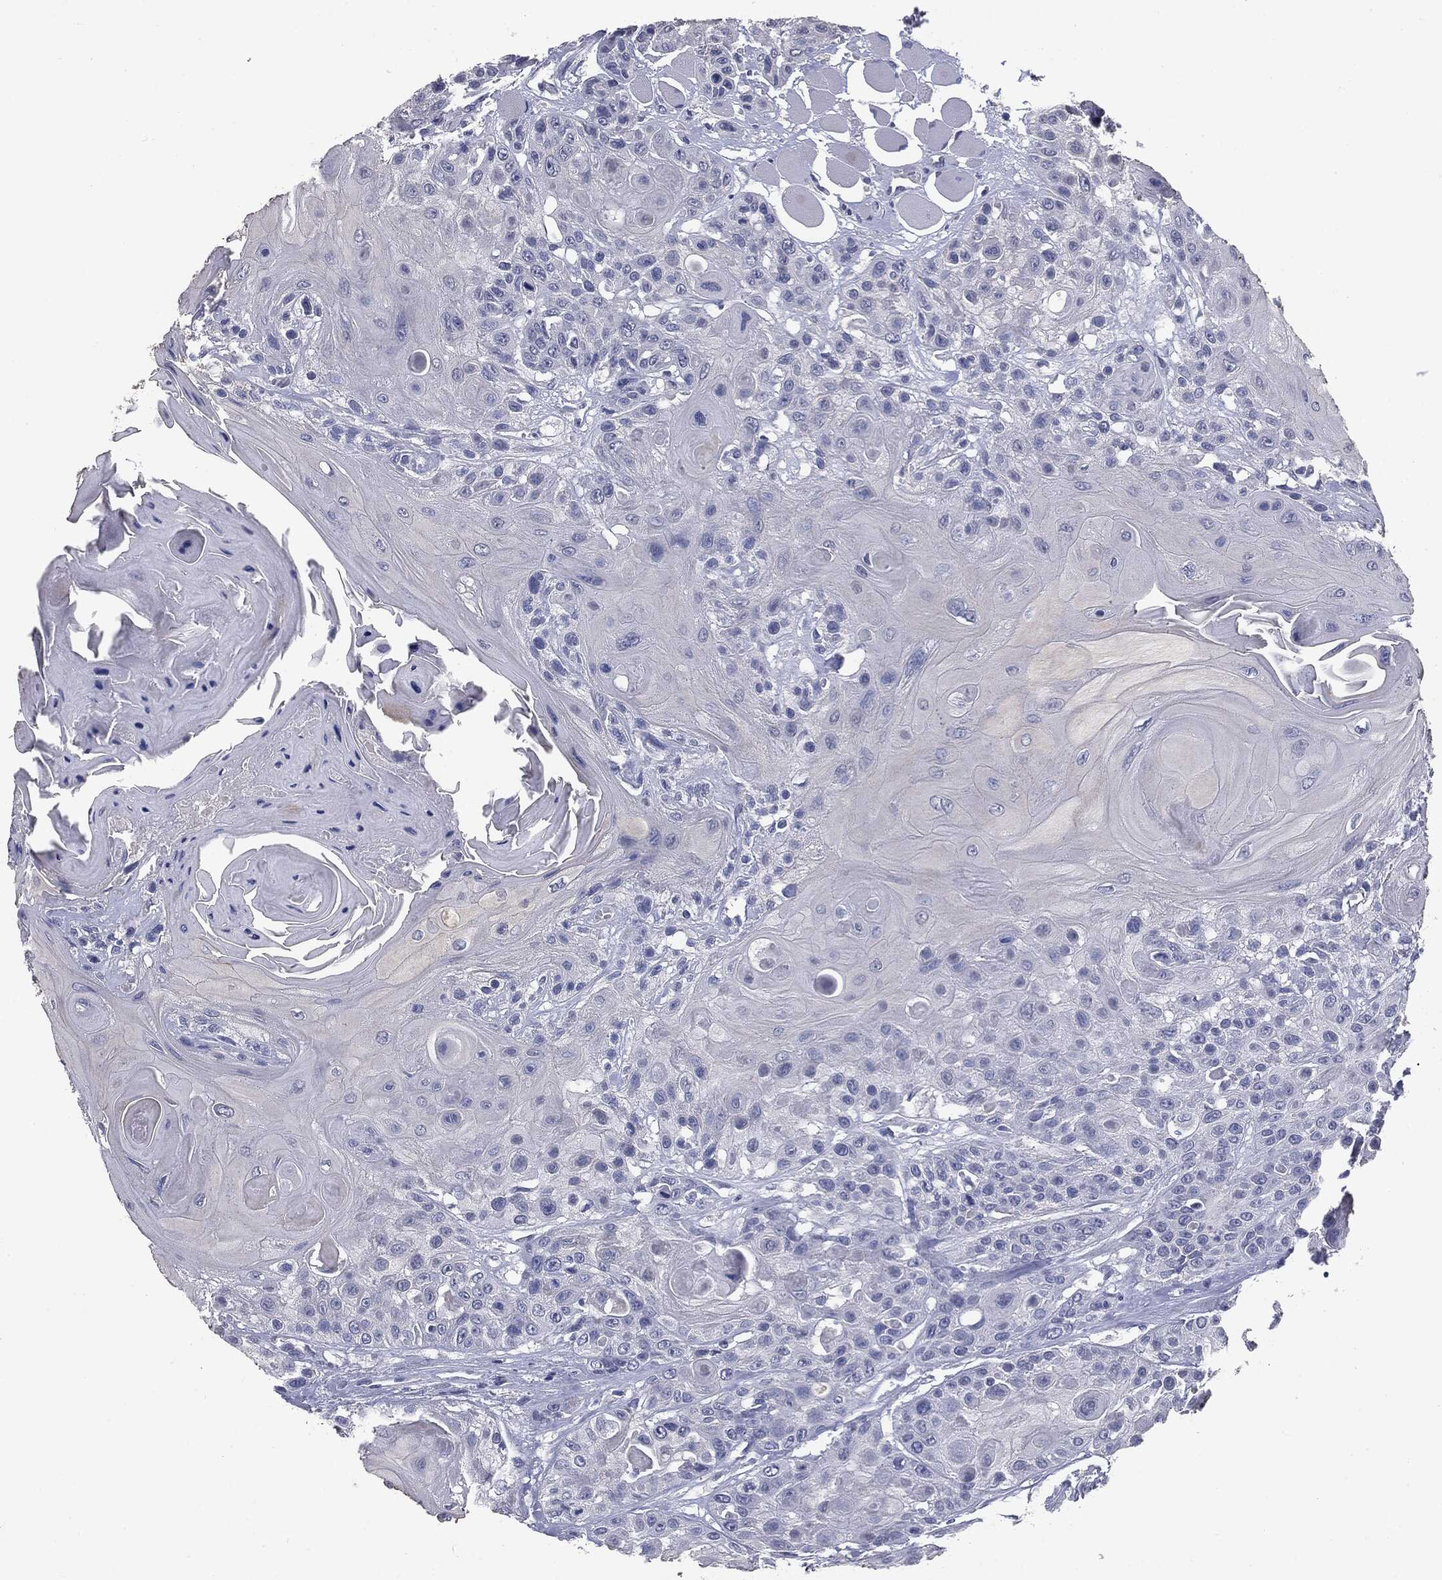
{"staining": {"intensity": "negative", "quantity": "none", "location": "none"}, "tissue": "head and neck cancer", "cell_type": "Tumor cells", "image_type": "cancer", "snomed": [{"axis": "morphology", "description": "Squamous cell carcinoma, NOS"}, {"axis": "topography", "description": "Head-Neck"}], "caption": "An IHC image of head and neck squamous cell carcinoma is shown. There is no staining in tumor cells of head and neck squamous cell carcinoma.", "gene": "MUC1", "patient": {"sex": "female", "age": 59}}